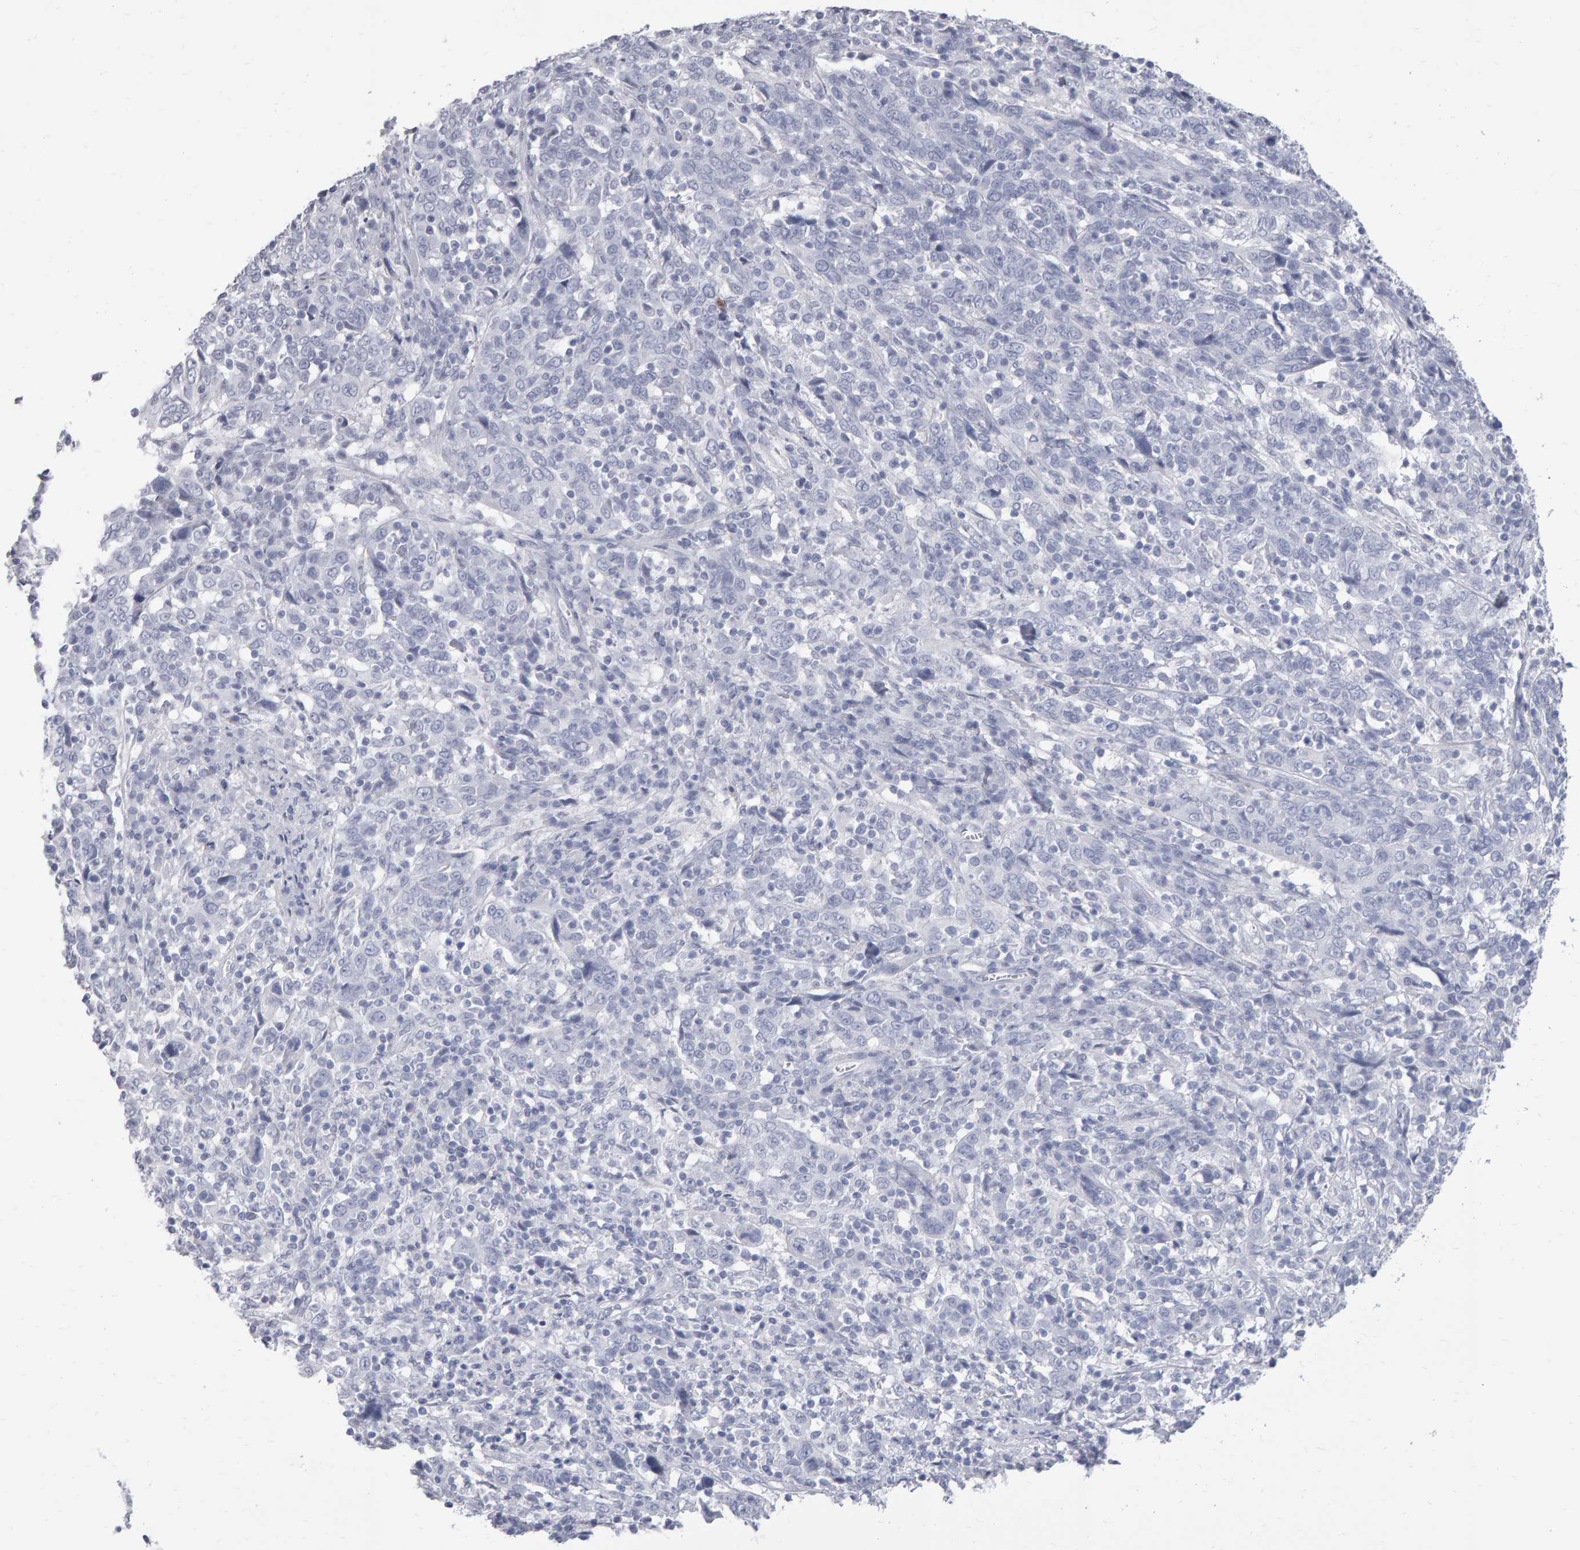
{"staining": {"intensity": "negative", "quantity": "none", "location": "none"}, "tissue": "cervical cancer", "cell_type": "Tumor cells", "image_type": "cancer", "snomed": [{"axis": "morphology", "description": "Squamous cell carcinoma, NOS"}, {"axis": "topography", "description": "Cervix"}], "caption": "DAB immunohistochemical staining of cervical squamous cell carcinoma shows no significant staining in tumor cells.", "gene": "NCDN", "patient": {"sex": "female", "age": 46}}